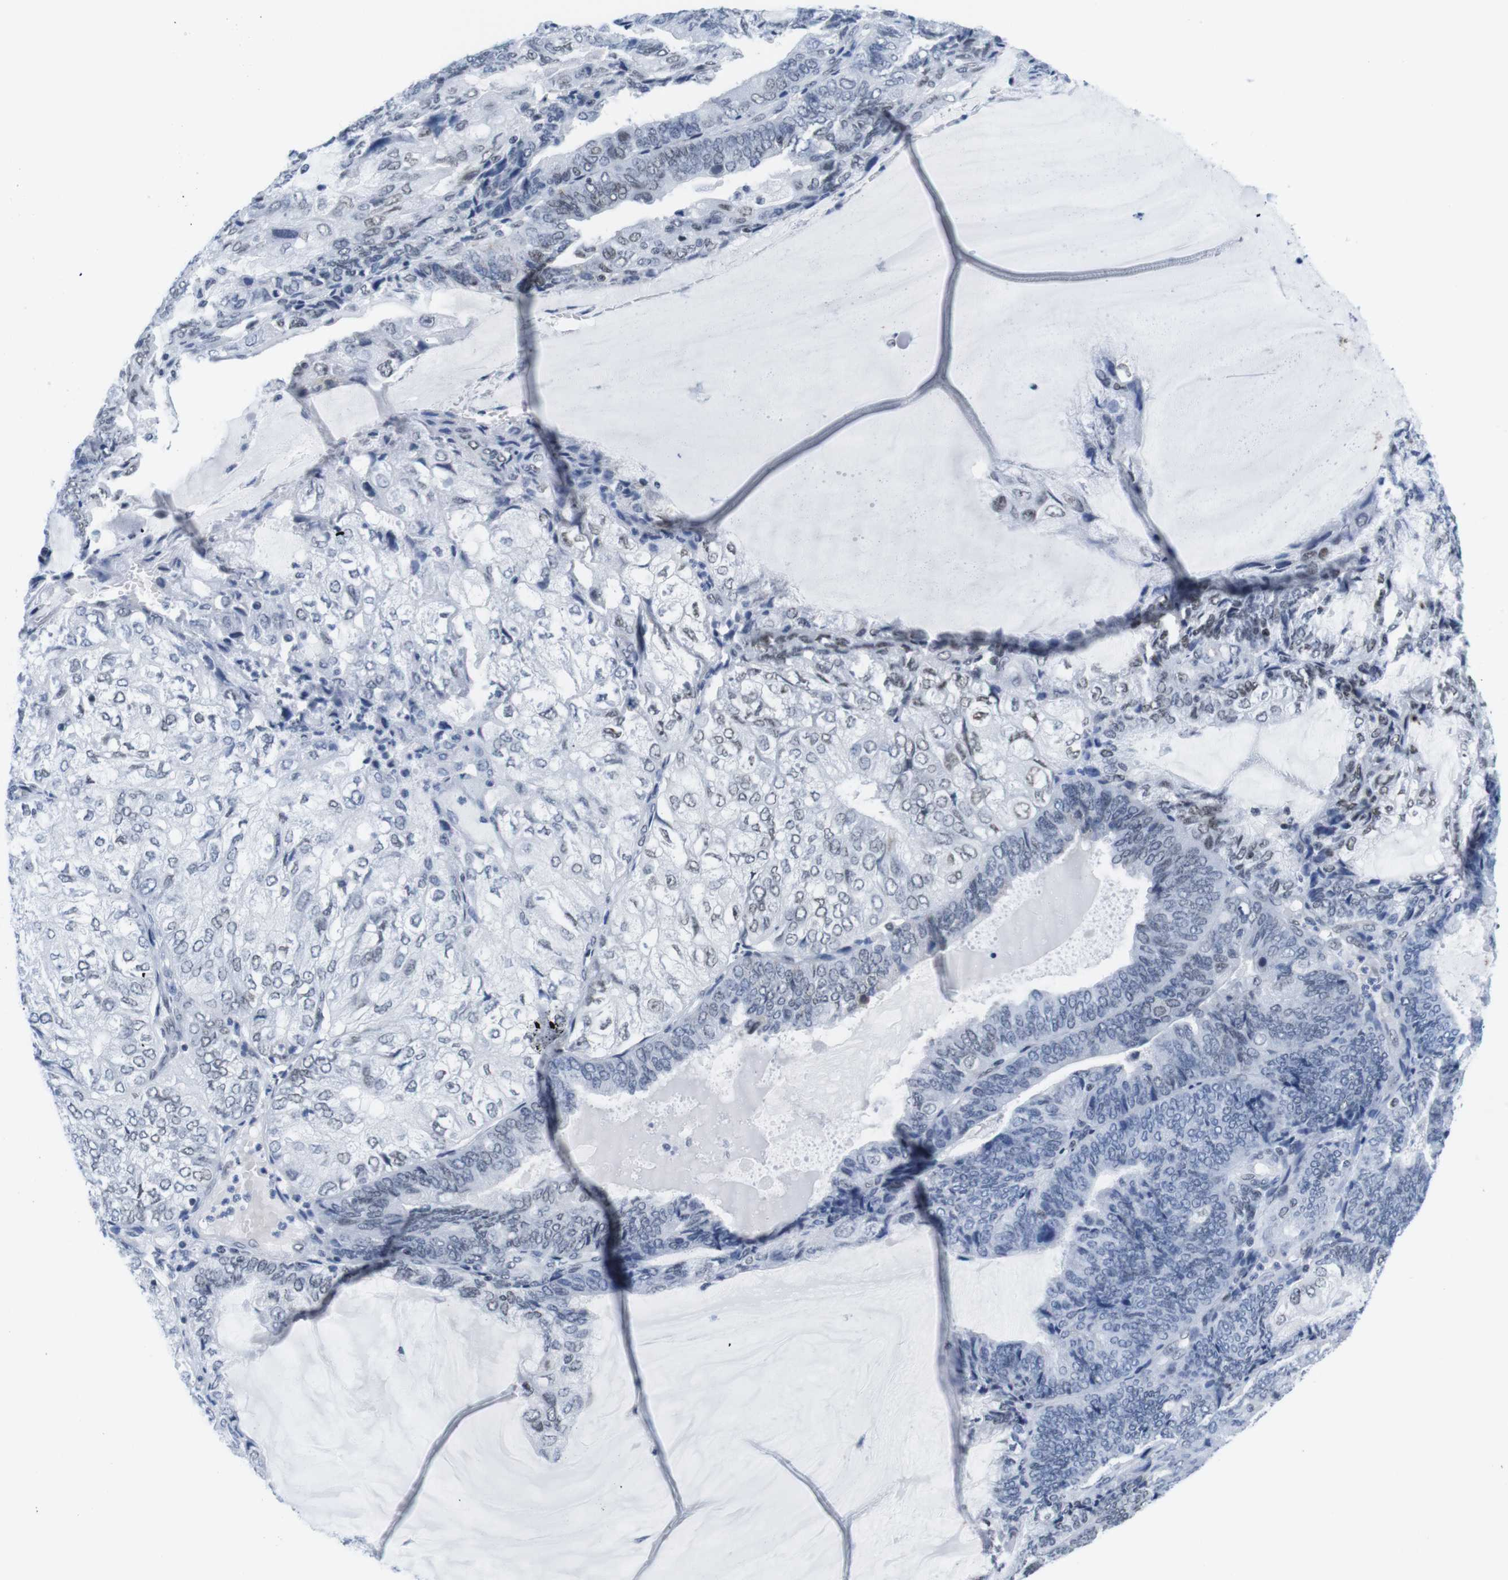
{"staining": {"intensity": "weak", "quantity": "<25%", "location": "nuclear"}, "tissue": "endometrial cancer", "cell_type": "Tumor cells", "image_type": "cancer", "snomed": [{"axis": "morphology", "description": "Adenocarcinoma, NOS"}, {"axis": "topography", "description": "Endometrium"}], "caption": "DAB immunohistochemical staining of endometrial adenocarcinoma shows no significant expression in tumor cells.", "gene": "IFI16", "patient": {"sex": "female", "age": 81}}